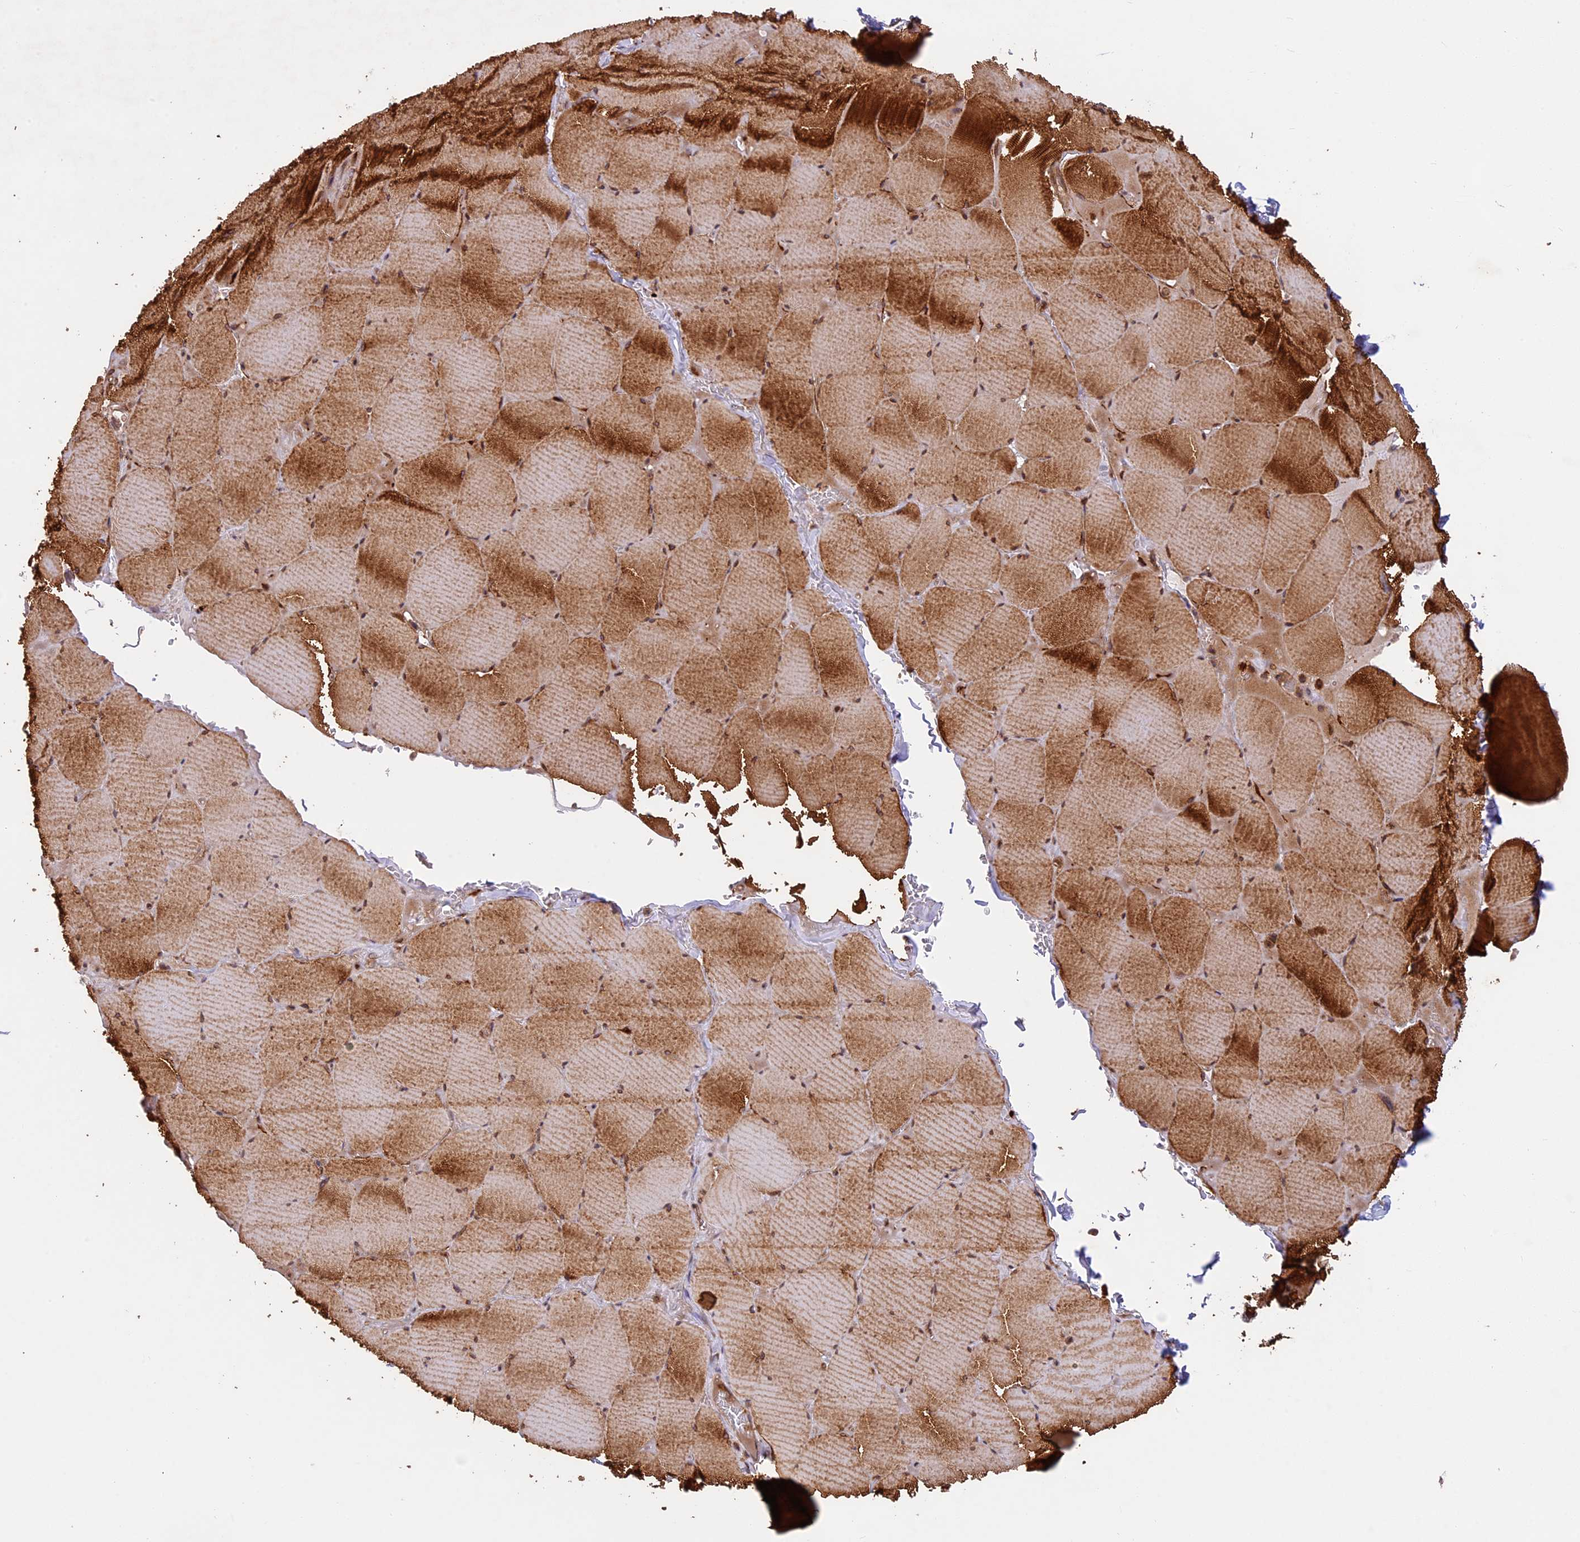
{"staining": {"intensity": "strong", "quantity": ">75%", "location": "cytoplasmic/membranous"}, "tissue": "skeletal muscle", "cell_type": "Myocytes", "image_type": "normal", "snomed": [{"axis": "morphology", "description": "Normal tissue, NOS"}, {"axis": "topography", "description": "Skeletal muscle"}, {"axis": "topography", "description": "Head-Neck"}], "caption": "Immunohistochemical staining of unremarkable human skeletal muscle shows >75% levels of strong cytoplasmic/membranous protein staining in approximately >75% of myocytes. (DAB IHC, brown staining for protein, blue staining for nuclei).", "gene": "DGKH", "patient": {"sex": "male", "age": 66}}